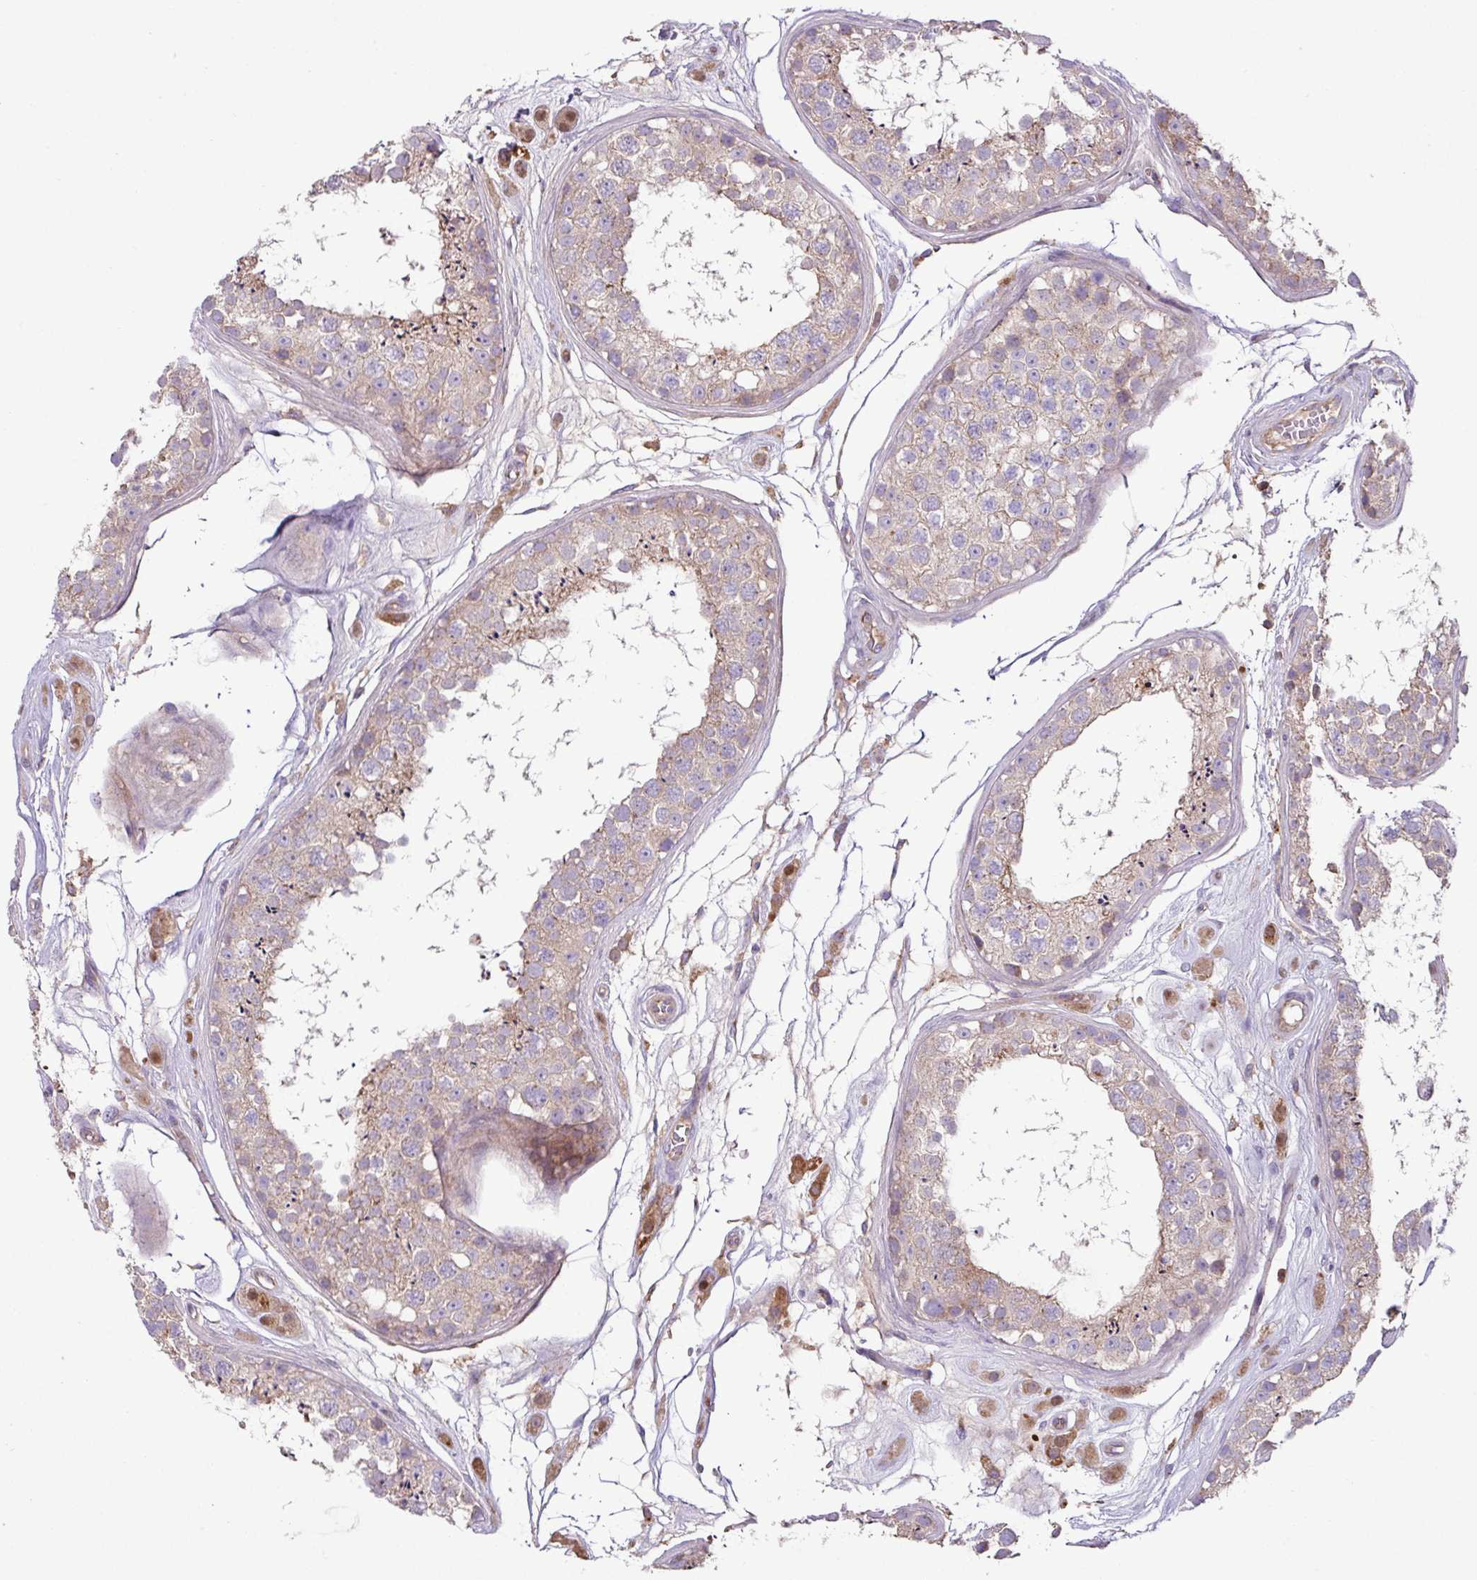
{"staining": {"intensity": "weak", "quantity": "25%-75%", "location": "cytoplasmic/membranous"}, "tissue": "testis", "cell_type": "Cells in seminiferous ducts", "image_type": "normal", "snomed": [{"axis": "morphology", "description": "Normal tissue, NOS"}, {"axis": "topography", "description": "Testis"}], "caption": "Brown immunohistochemical staining in normal testis reveals weak cytoplasmic/membranous expression in approximately 25%-75% of cells in seminiferous ducts.", "gene": "RIC1", "patient": {"sex": "male", "age": 25}}